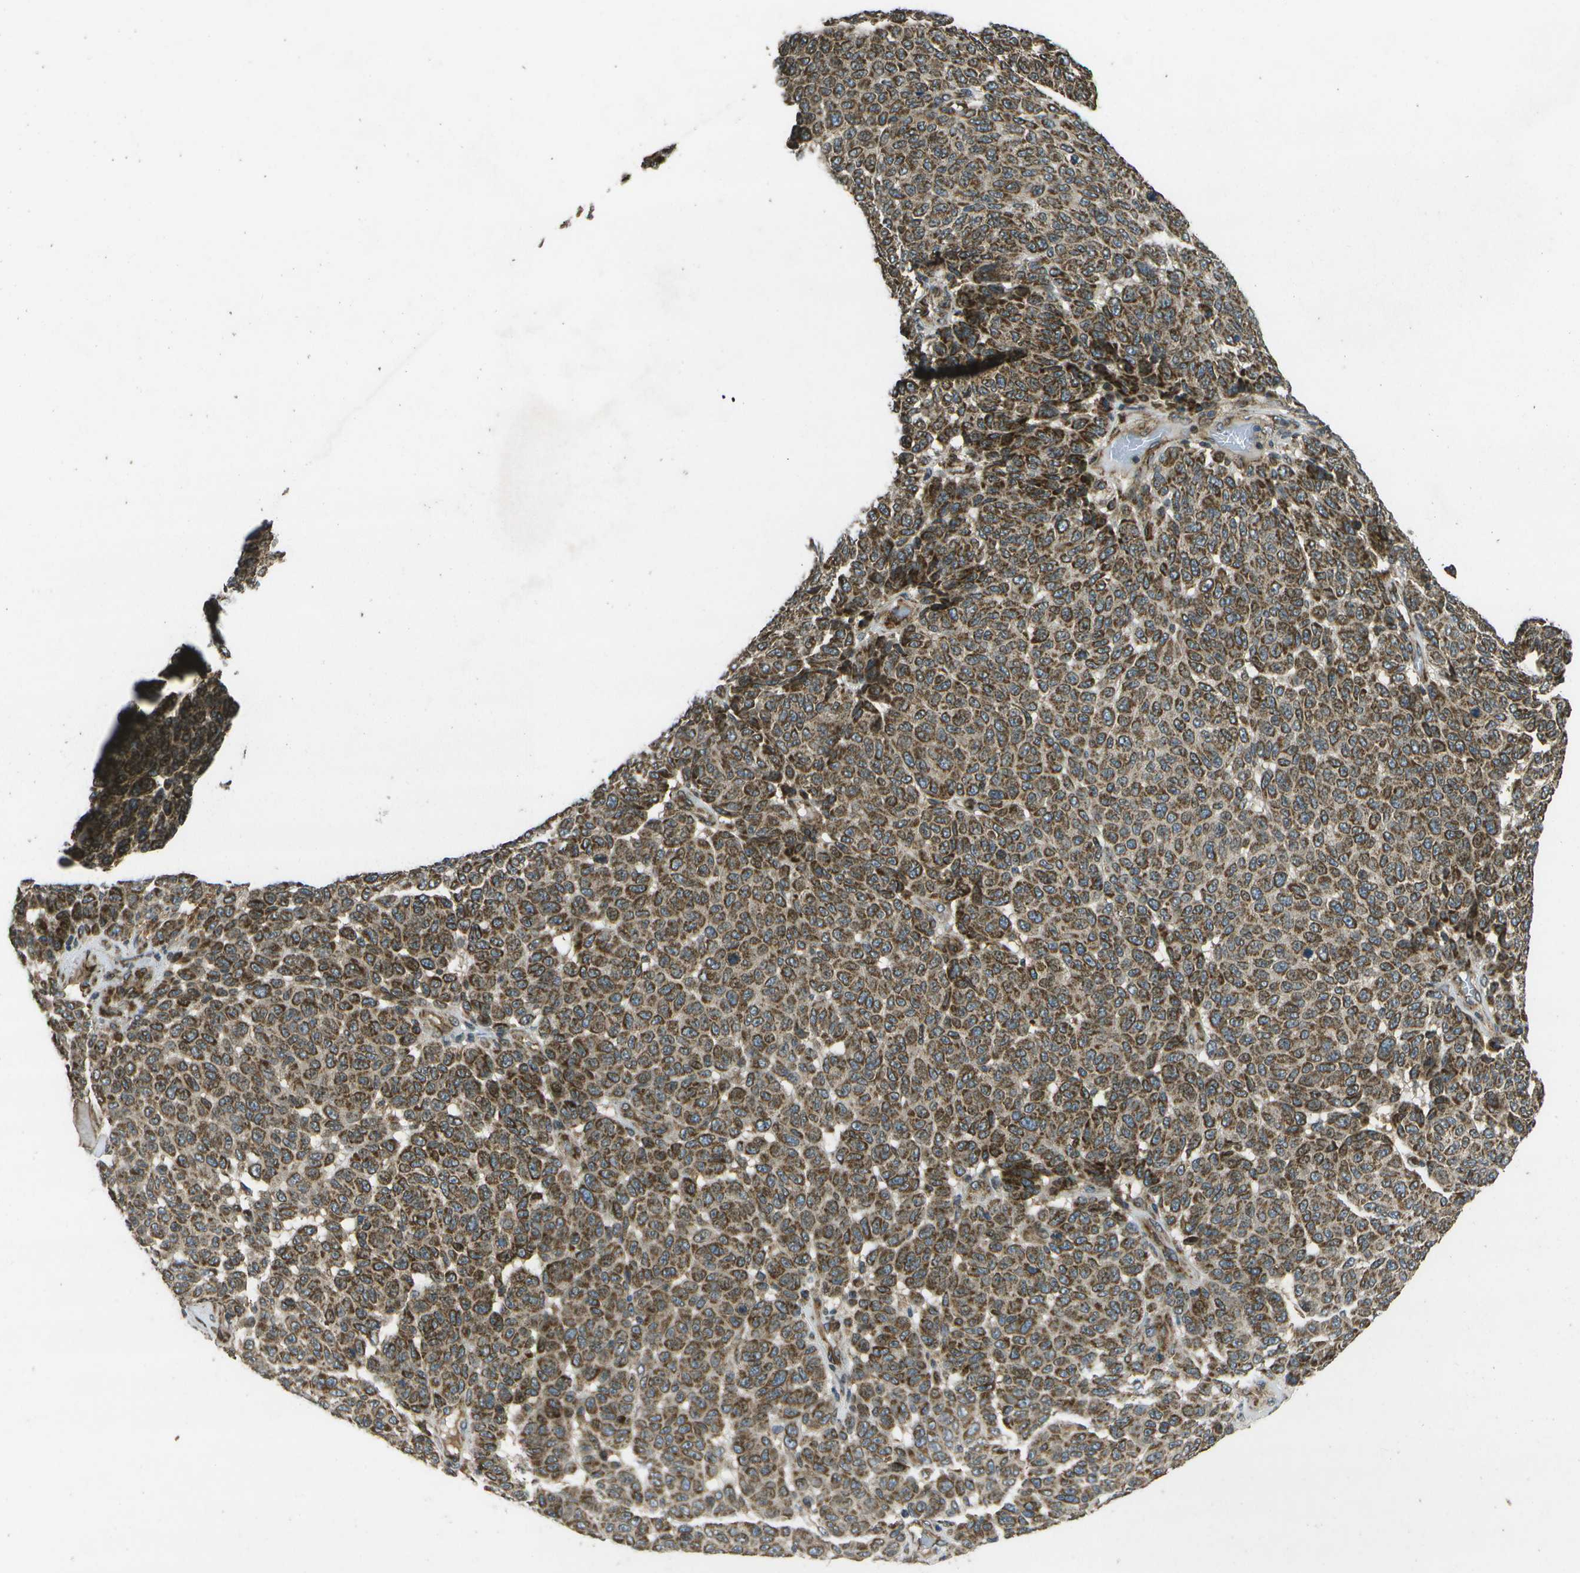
{"staining": {"intensity": "moderate", "quantity": ">75%", "location": "cytoplasmic/membranous"}, "tissue": "melanoma", "cell_type": "Tumor cells", "image_type": "cancer", "snomed": [{"axis": "morphology", "description": "Malignant melanoma, NOS"}, {"axis": "topography", "description": "Skin"}], "caption": "The image reveals staining of malignant melanoma, revealing moderate cytoplasmic/membranous protein positivity (brown color) within tumor cells.", "gene": "HFE", "patient": {"sex": "male", "age": 59}}